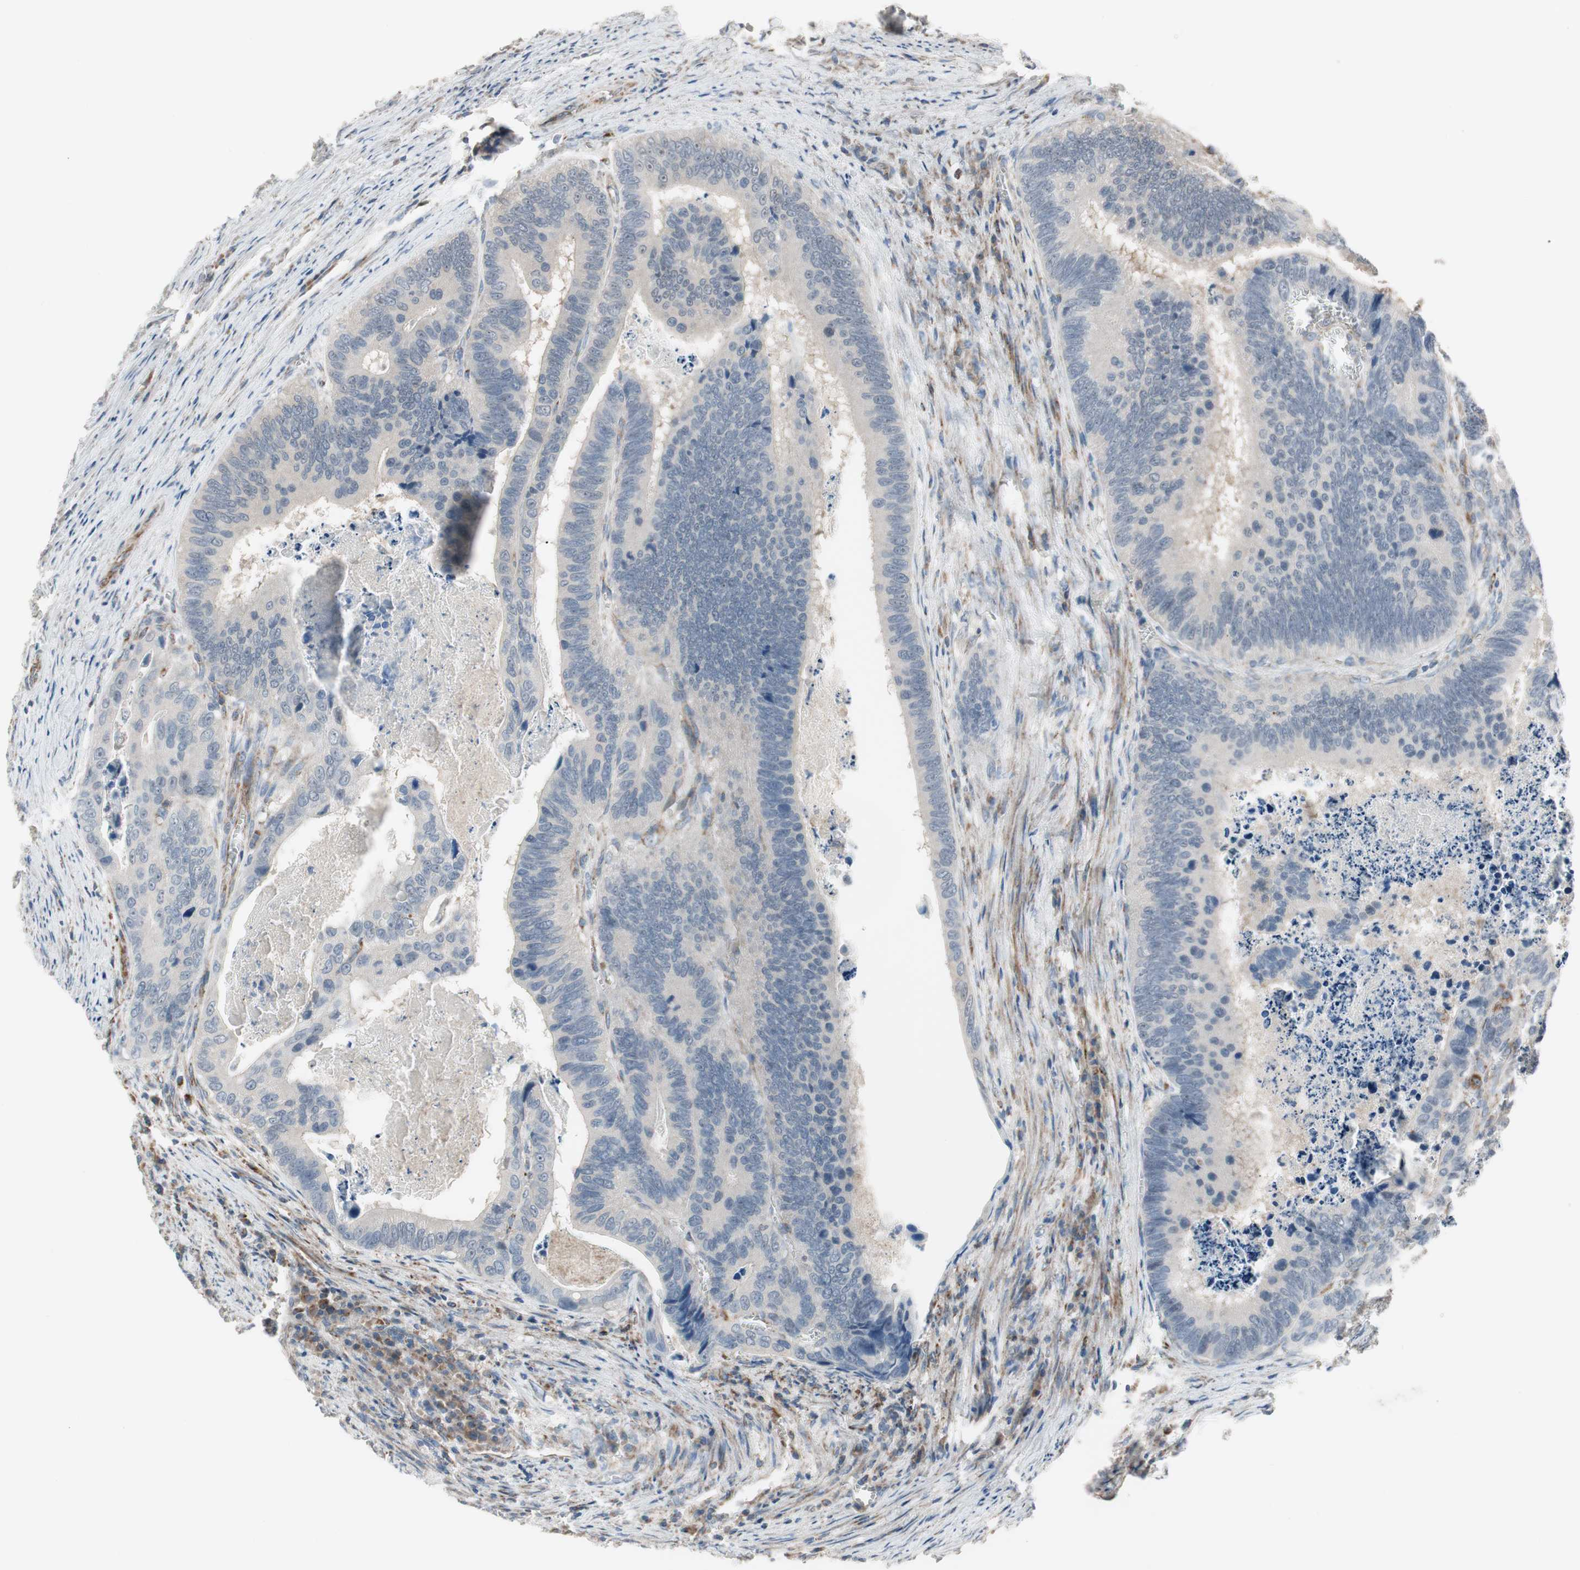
{"staining": {"intensity": "weak", "quantity": ">75%", "location": "cytoplasmic/membranous"}, "tissue": "colorectal cancer", "cell_type": "Tumor cells", "image_type": "cancer", "snomed": [{"axis": "morphology", "description": "Adenocarcinoma, NOS"}, {"axis": "topography", "description": "Colon"}], "caption": "High-magnification brightfield microscopy of adenocarcinoma (colorectal) stained with DAB (3,3'-diaminobenzidine) (brown) and counterstained with hematoxylin (blue). tumor cells exhibit weak cytoplasmic/membranous positivity is appreciated in about>75% of cells.", "gene": "CPT1A", "patient": {"sex": "male", "age": 72}}